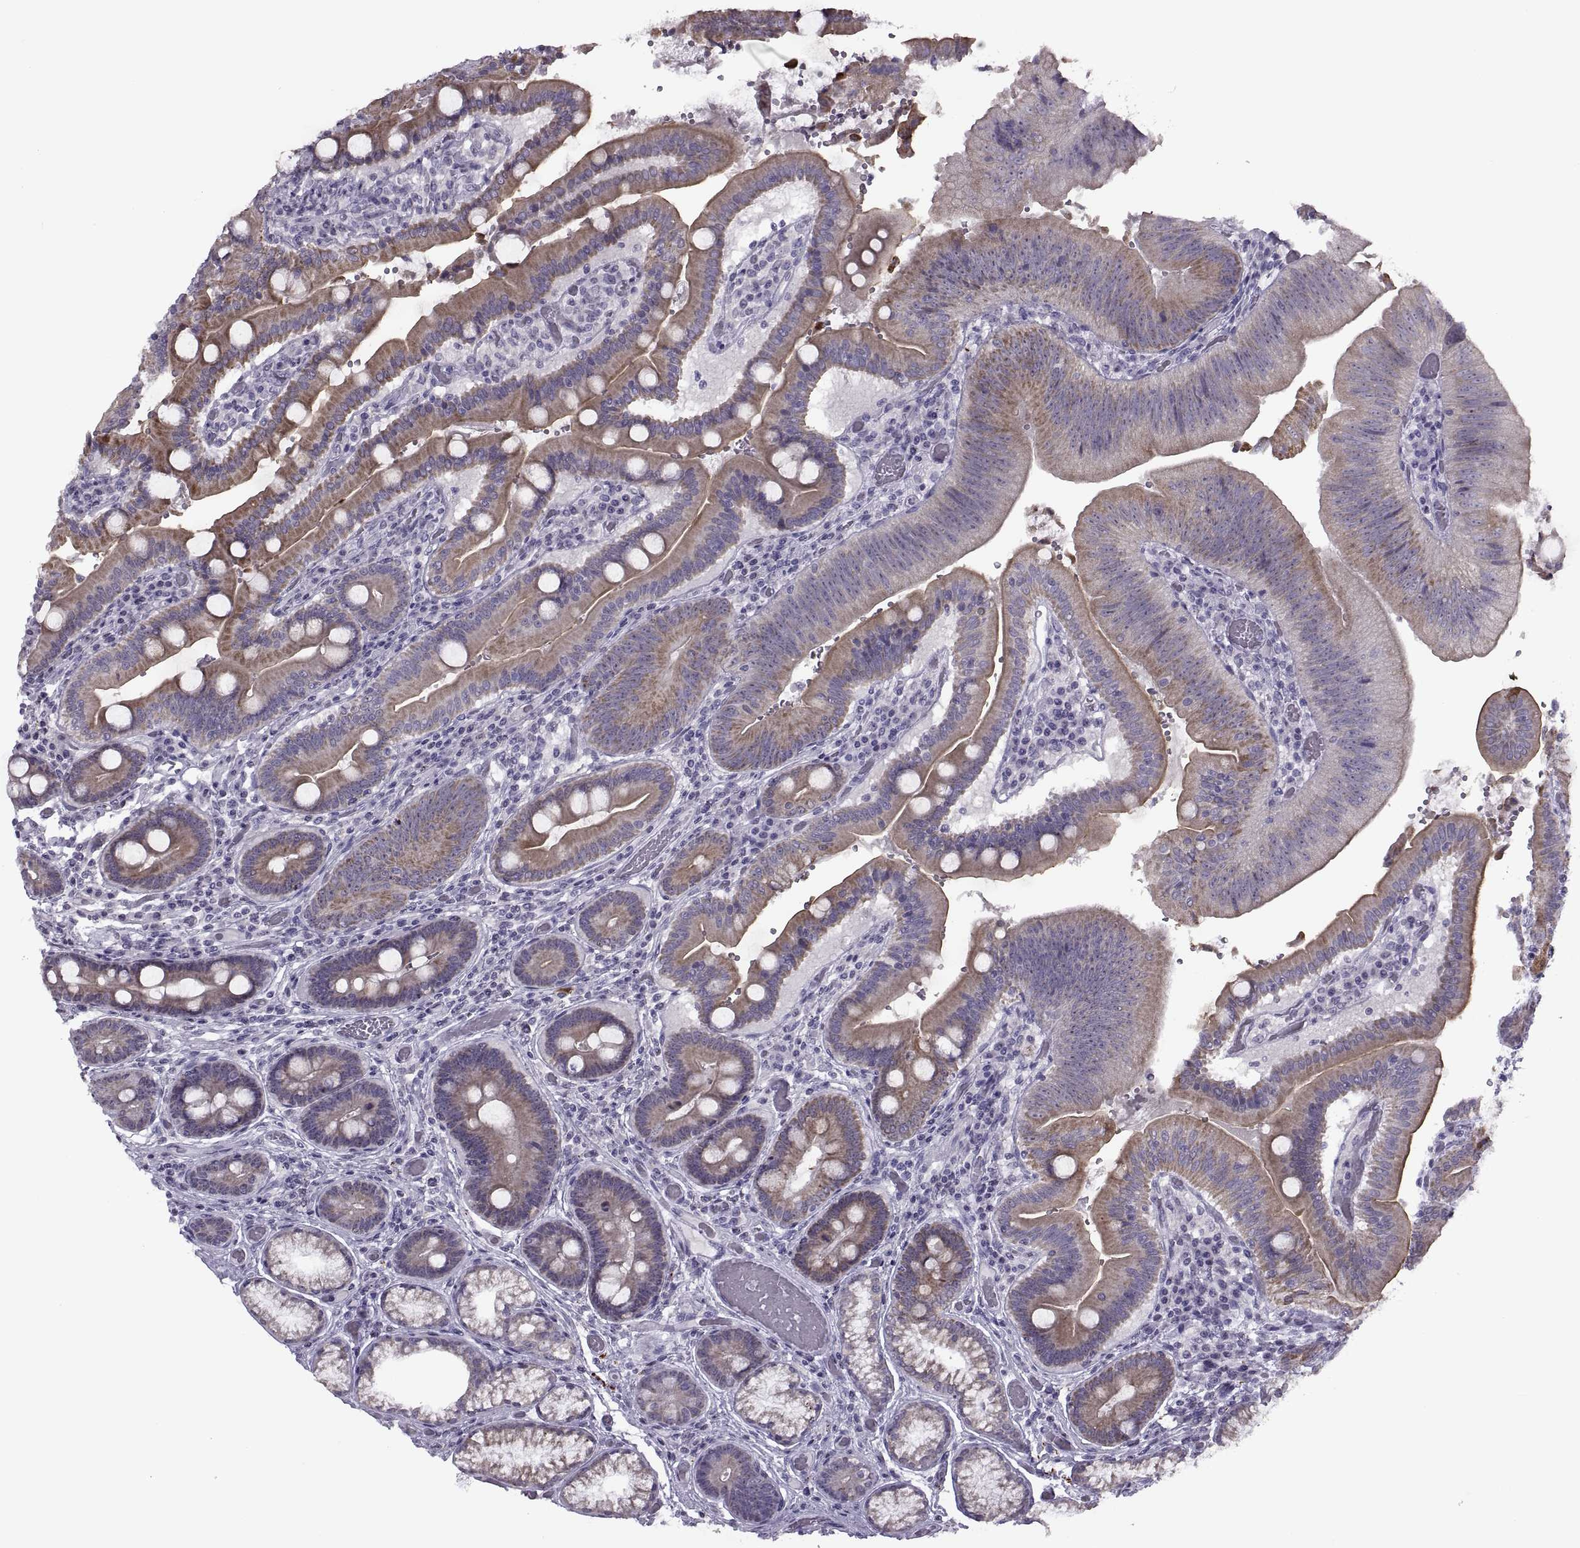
{"staining": {"intensity": "moderate", "quantity": "25%-75%", "location": "cytoplasmic/membranous"}, "tissue": "duodenum", "cell_type": "Glandular cells", "image_type": "normal", "snomed": [{"axis": "morphology", "description": "Normal tissue, NOS"}, {"axis": "topography", "description": "Duodenum"}], "caption": "Brown immunohistochemical staining in normal human duodenum reveals moderate cytoplasmic/membranous positivity in about 25%-75% of glandular cells. (Brightfield microscopy of DAB IHC at high magnification).", "gene": "ASIC2", "patient": {"sex": "female", "age": 62}}